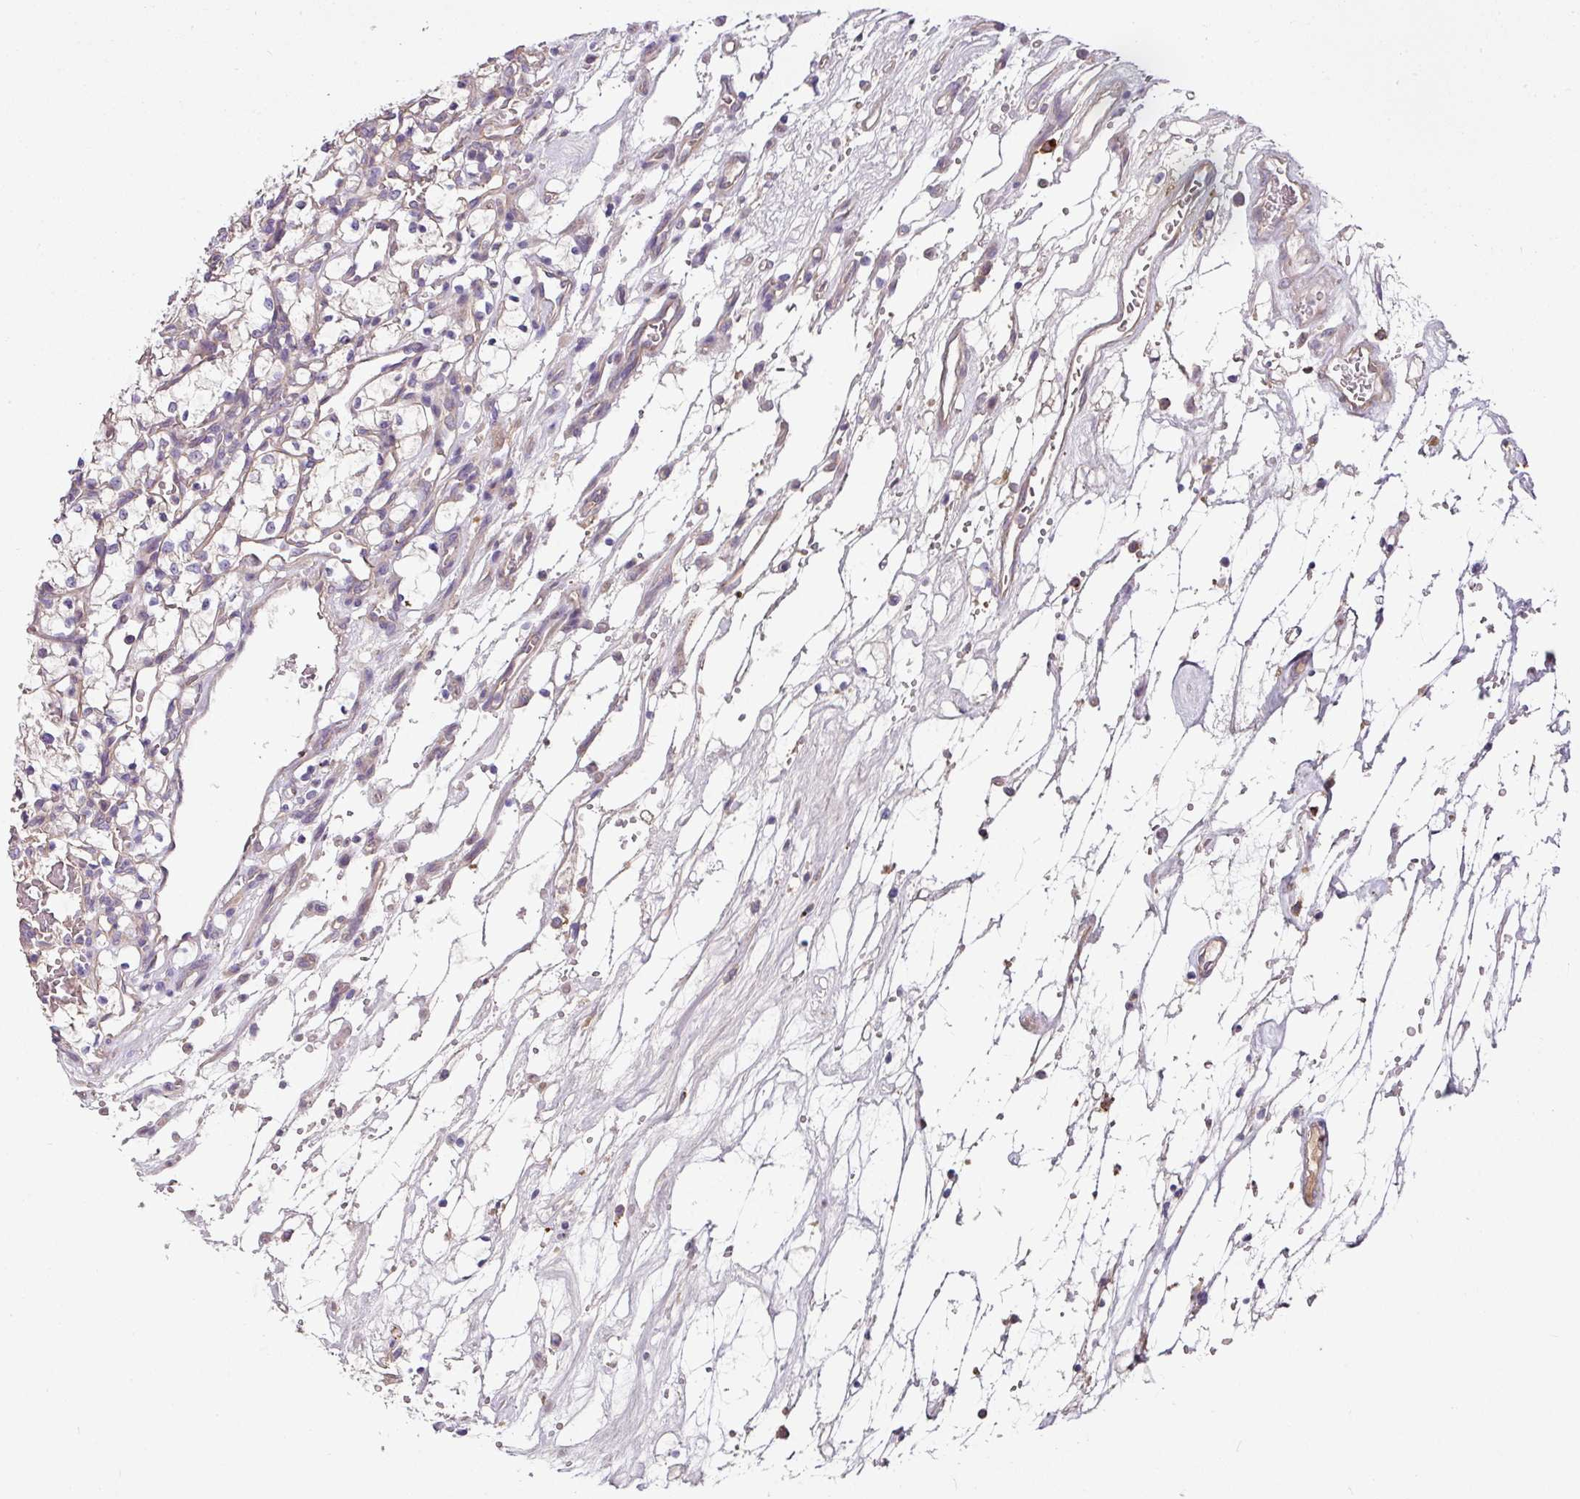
{"staining": {"intensity": "negative", "quantity": "none", "location": "none"}, "tissue": "renal cancer", "cell_type": "Tumor cells", "image_type": "cancer", "snomed": [{"axis": "morphology", "description": "Adenocarcinoma, NOS"}, {"axis": "topography", "description": "Kidney"}], "caption": "A histopathology image of renal adenocarcinoma stained for a protein exhibits no brown staining in tumor cells.", "gene": "C4orf48", "patient": {"sex": "female", "age": 69}}